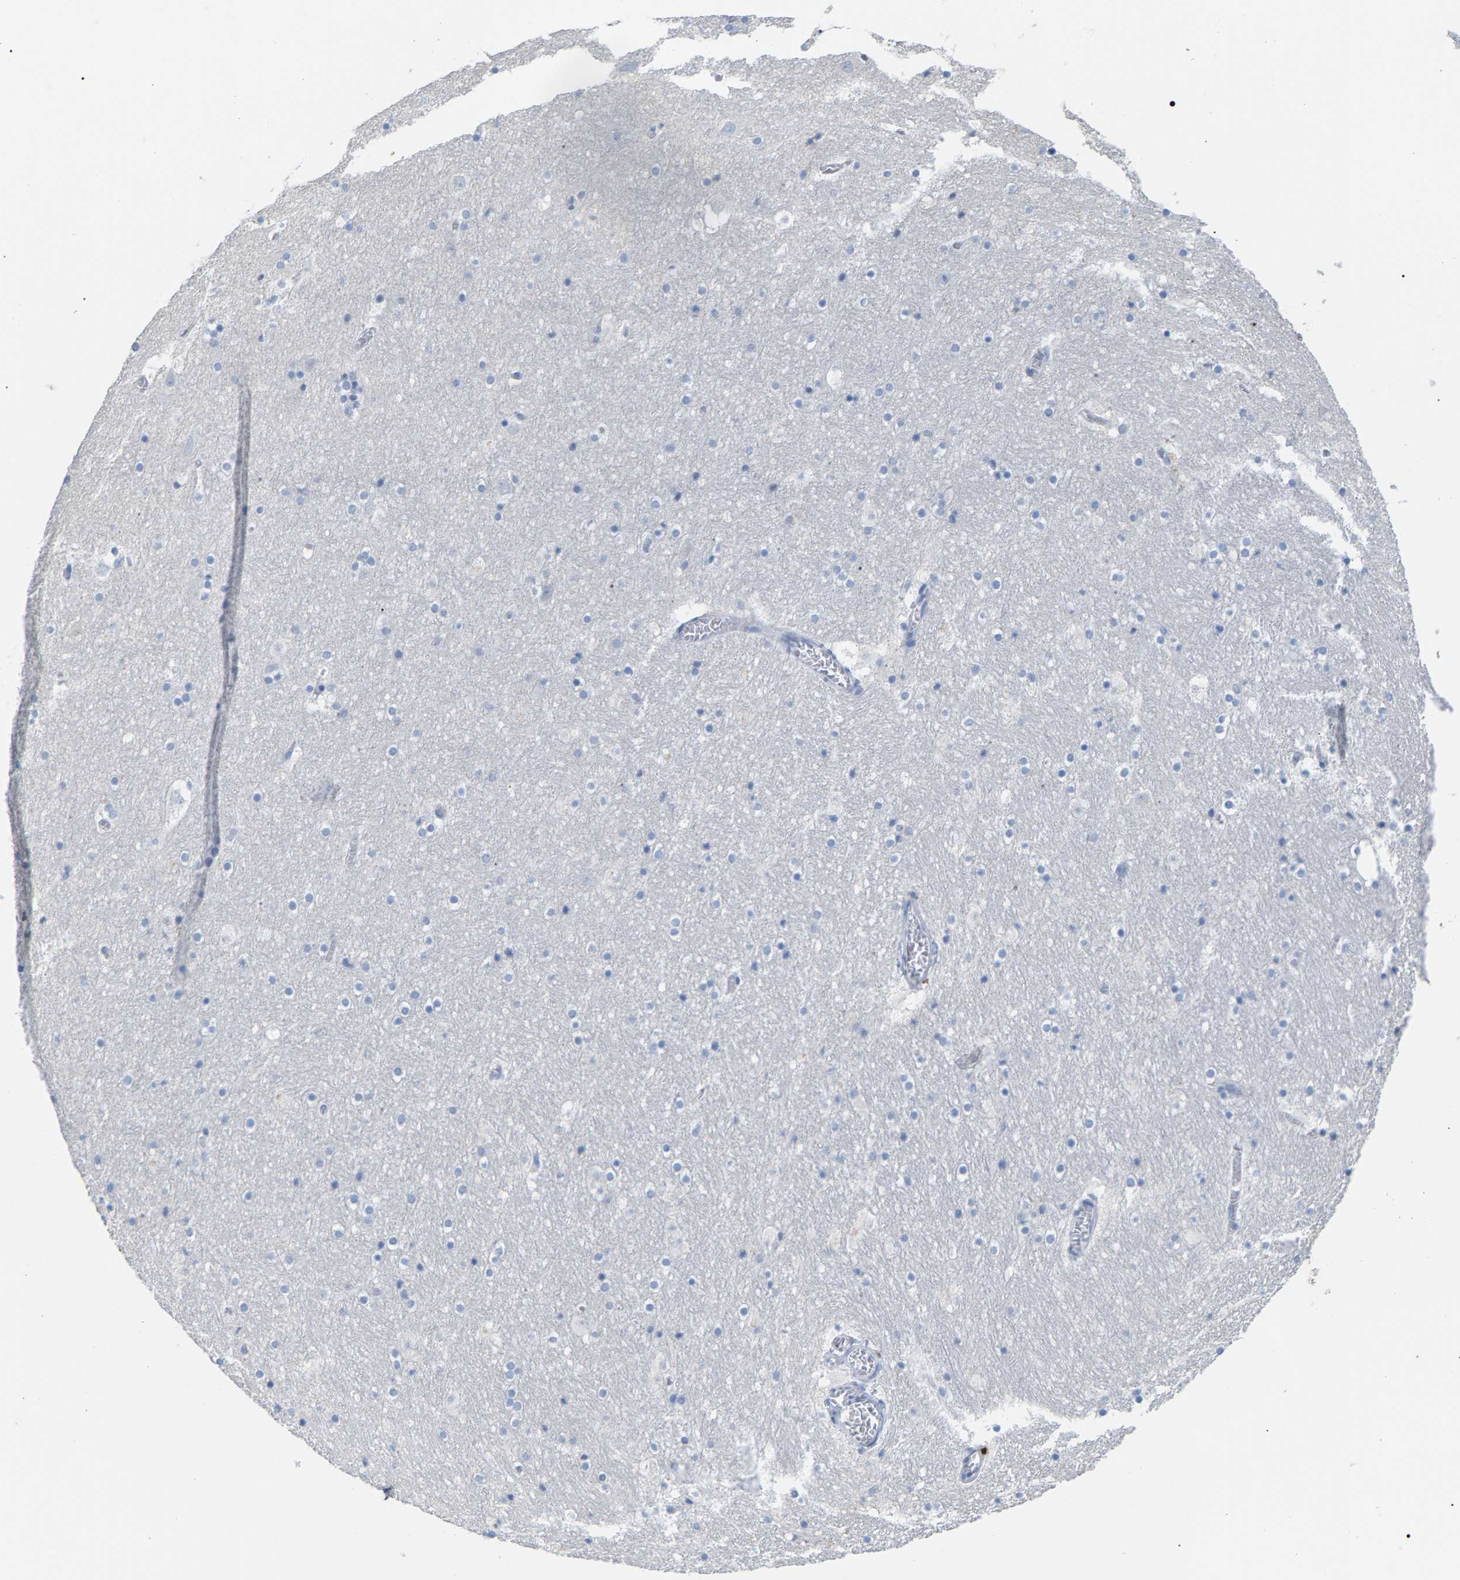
{"staining": {"intensity": "negative", "quantity": "none", "location": "none"}, "tissue": "hippocampus", "cell_type": "Glial cells", "image_type": "normal", "snomed": [{"axis": "morphology", "description": "Normal tissue, NOS"}, {"axis": "topography", "description": "Hippocampus"}], "caption": "Human hippocampus stained for a protein using immunohistochemistry (IHC) demonstrates no positivity in glial cells.", "gene": "APOH", "patient": {"sex": "male", "age": 45}}